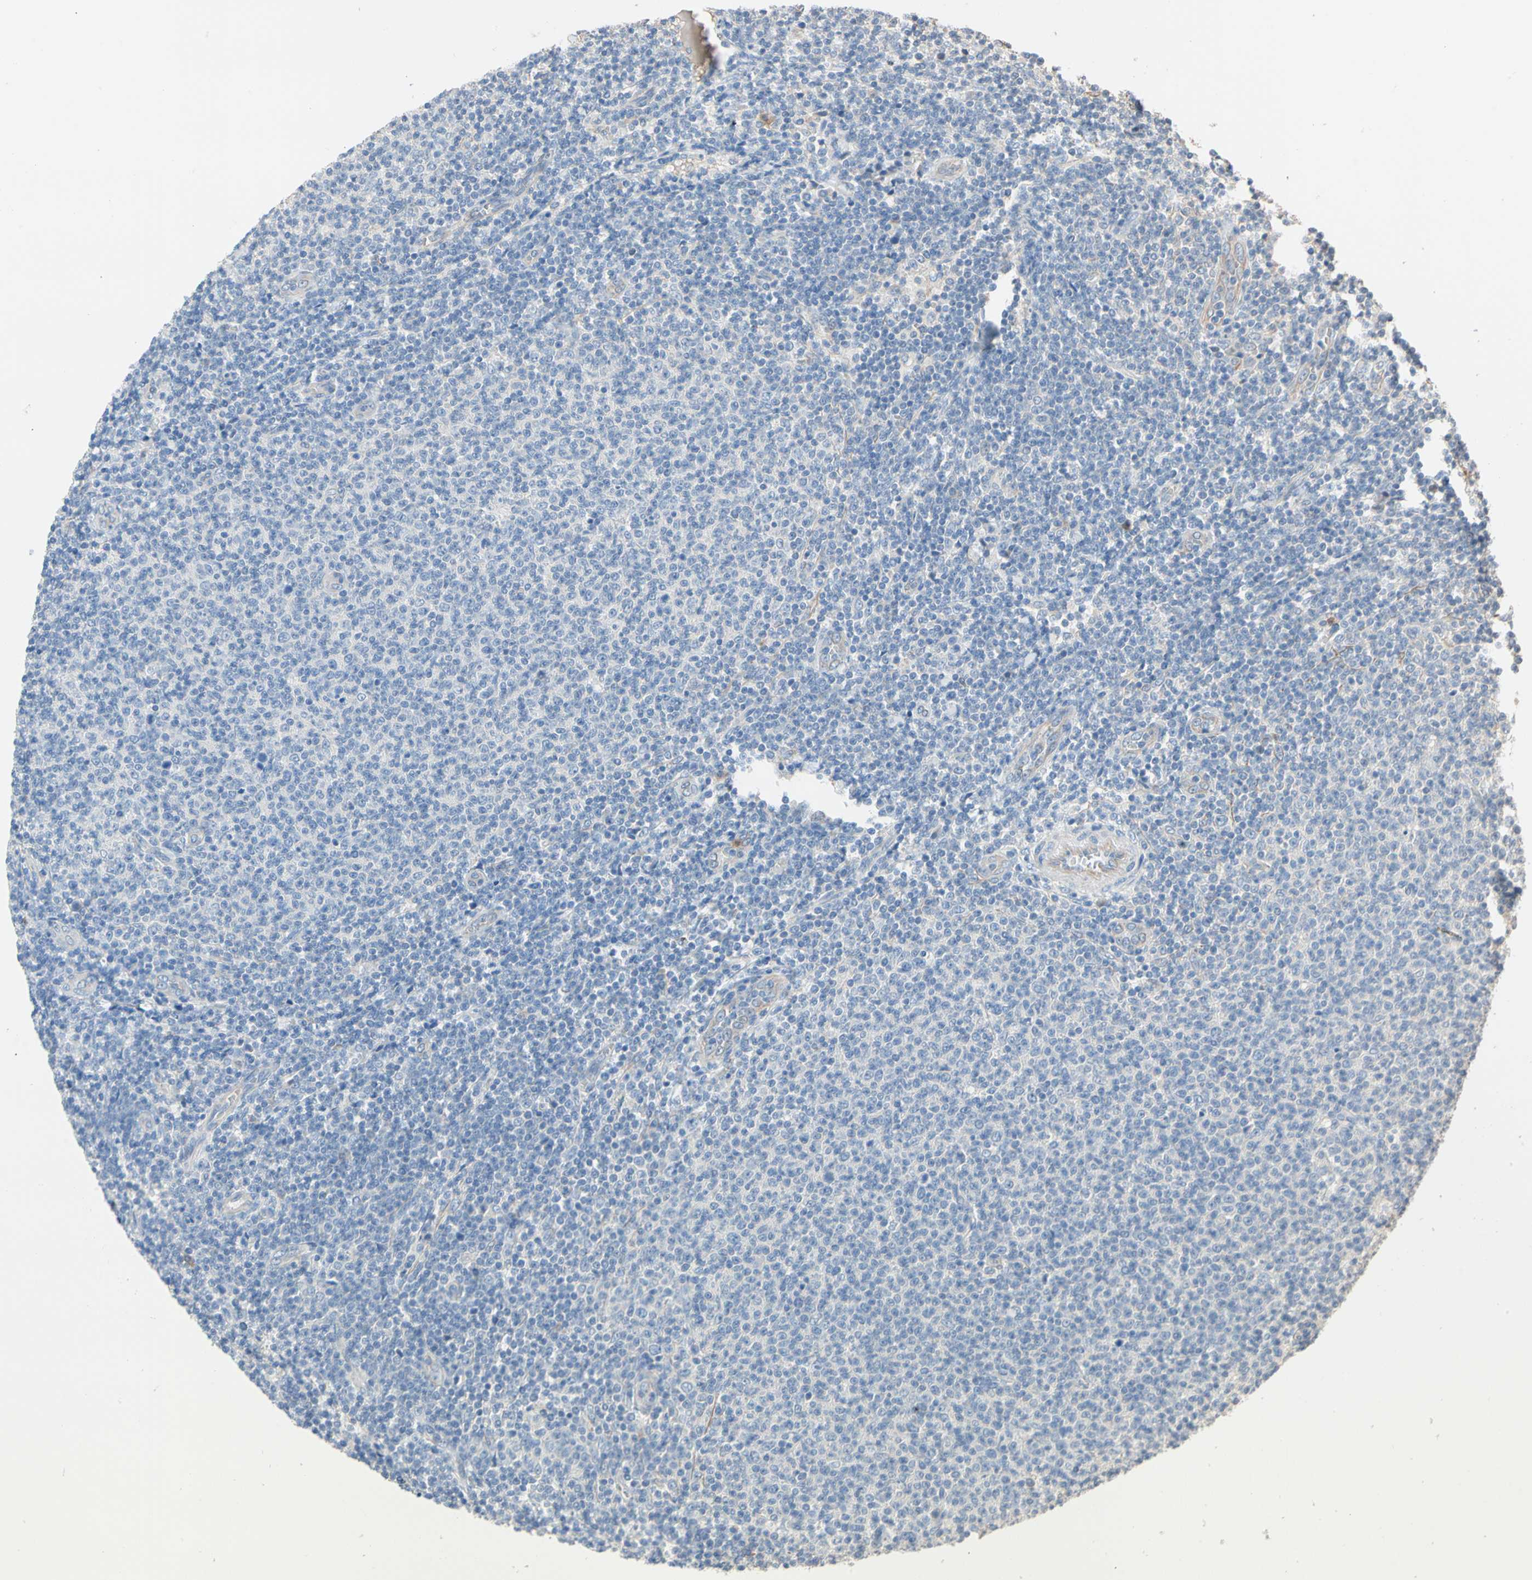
{"staining": {"intensity": "negative", "quantity": "none", "location": "none"}, "tissue": "lymphoma", "cell_type": "Tumor cells", "image_type": "cancer", "snomed": [{"axis": "morphology", "description": "Malignant lymphoma, non-Hodgkin's type, Low grade"}, {"axis": "topography", "description": "Lymph node"}], "caption": "Human malignant lymphoma, non-Hodgkin's type (low-grade) stained for a protein using IHC reveals no expression in tumor cells.", "gene": "BBOX1", "patient": {"sex": "male", "age": 66}}